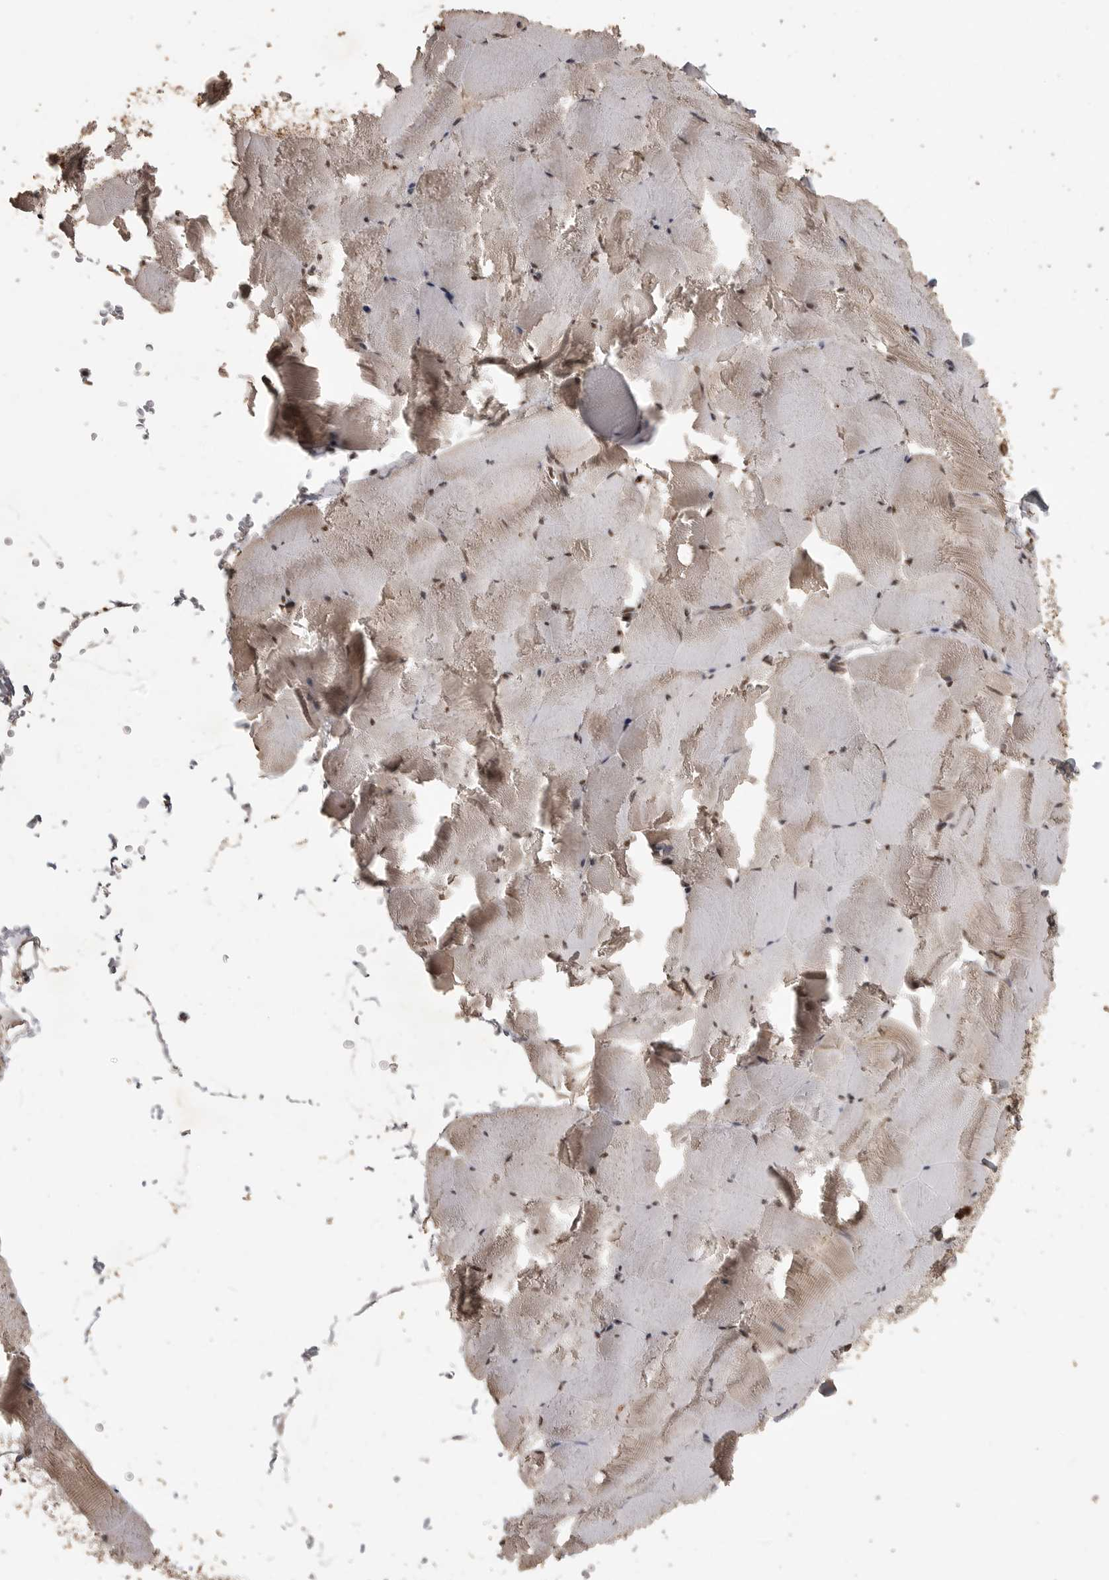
{"staining": {"intensity": "strong", "quantity": ">75%", "location": "cytoplasmic/membranous,nuclear"}, "tissue": "skeletal muscle", "cell_type": "Myocytes", "image_type": "normal", "snomed": [{"axis": "morphology", "description": "Normal tissue, NOS"}, {"axis": "topography", "description": "Skeletal muscle"}], "caption": "An IHC micrograph of unremarkable tissue is shown. Protein staining in brown labels strong cytoplasmic/membranous,nuclear positivity in skeletal muscle within myocytes.", "gene": "CBLL1", "patient": {"sex": "male", "age": 62}}